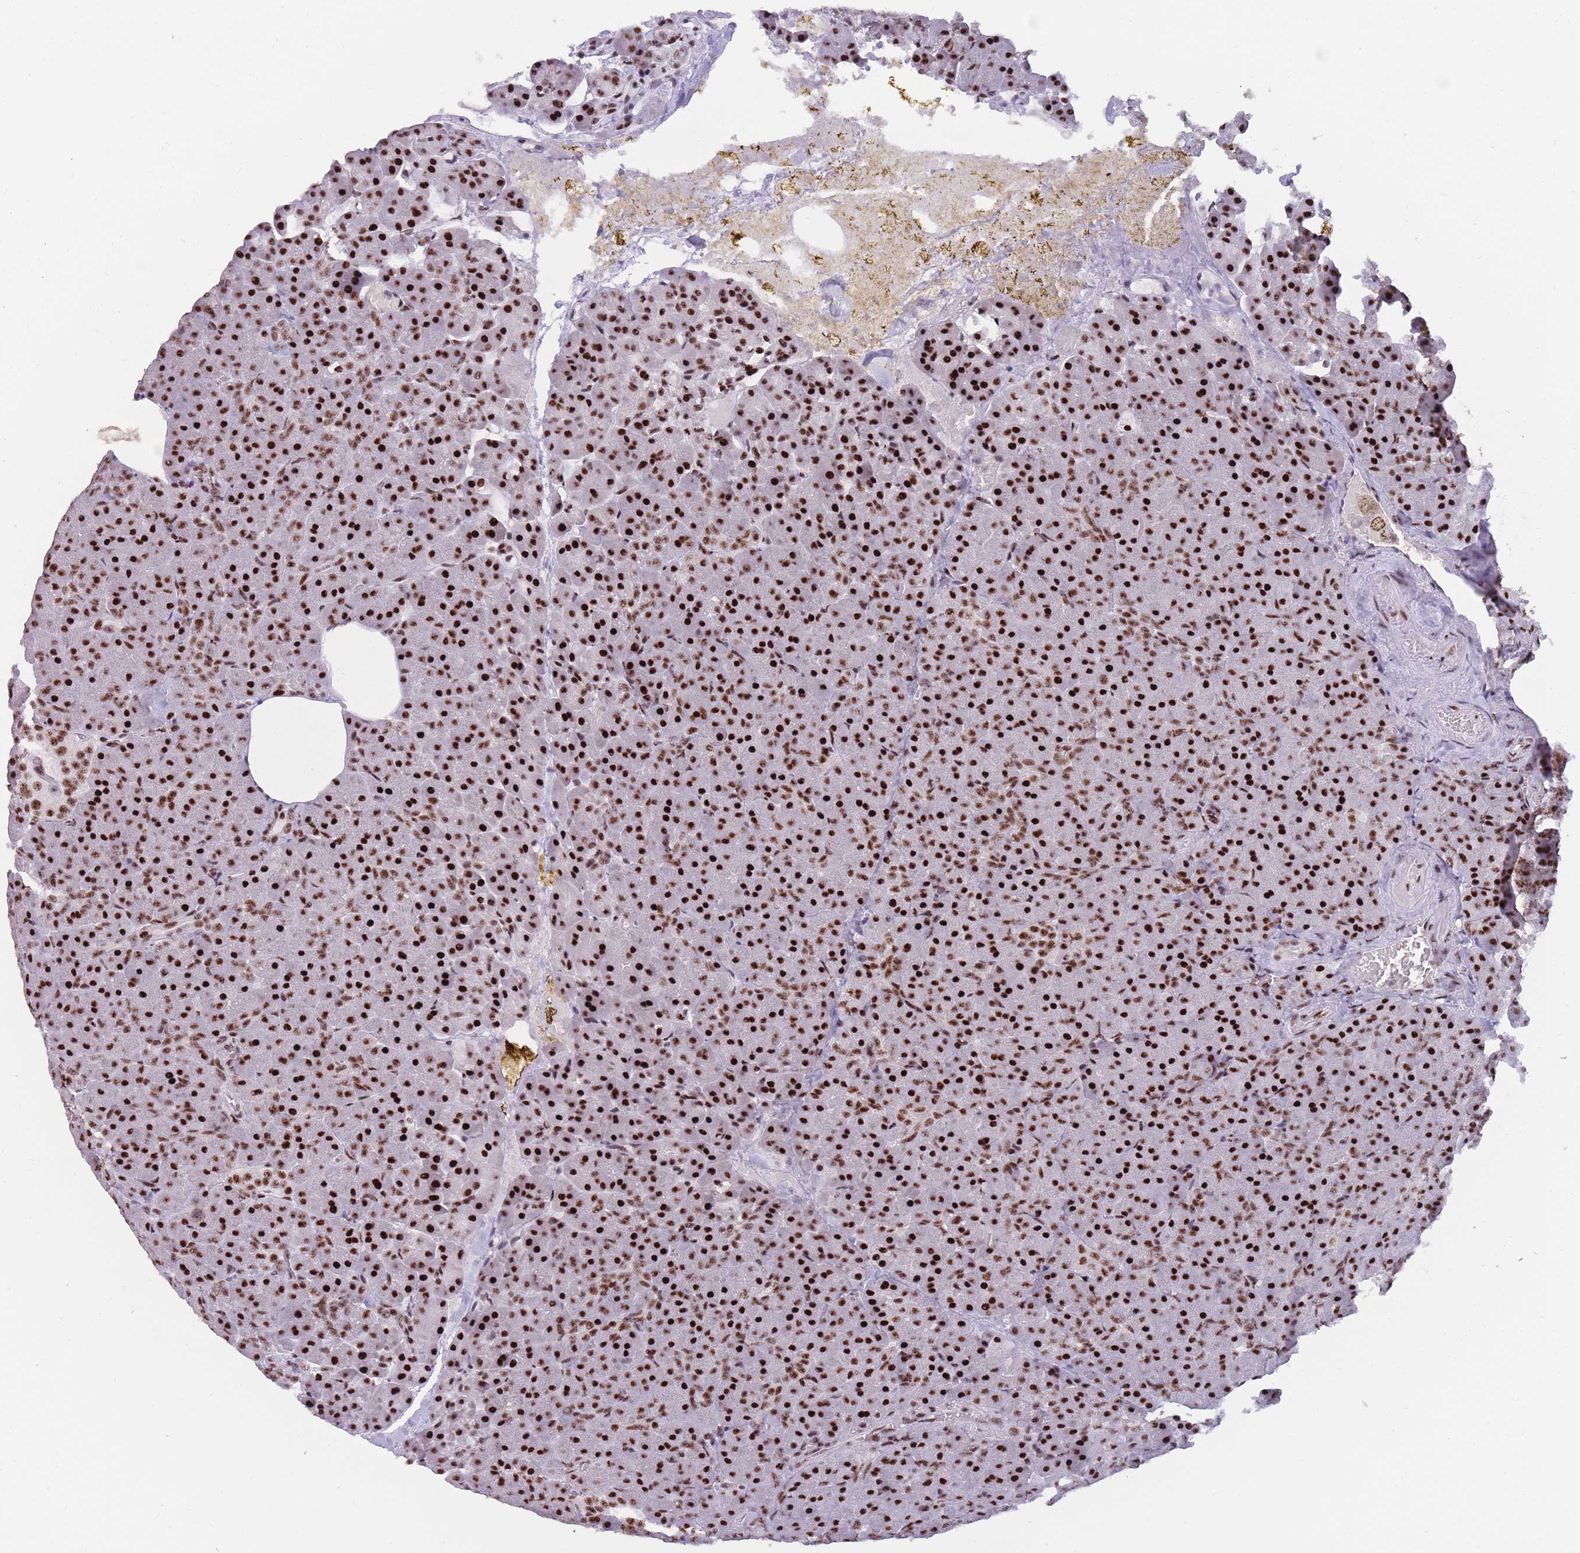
{"staining": {"intensity": "strong", "quantity": ">75%", "location": "nuclear"}, "tissue": "pancreas", "cell_type": "Exocrine glandular cells", "image_type": "normal", "snomed": [{"axis": "morphology", "description": "Normal tissue, NOS"}, {"axis": "topography", "description": "Pancreas"}], "caption": "IHC histopathology image of benign human pancreas stained for a protein (brown), which displays high levels of strong nuclear staining in approximately >75% of exocrine glandular cells.", "gene": "TMEM35B", "patient": {"sex": "female", "age": 74}}